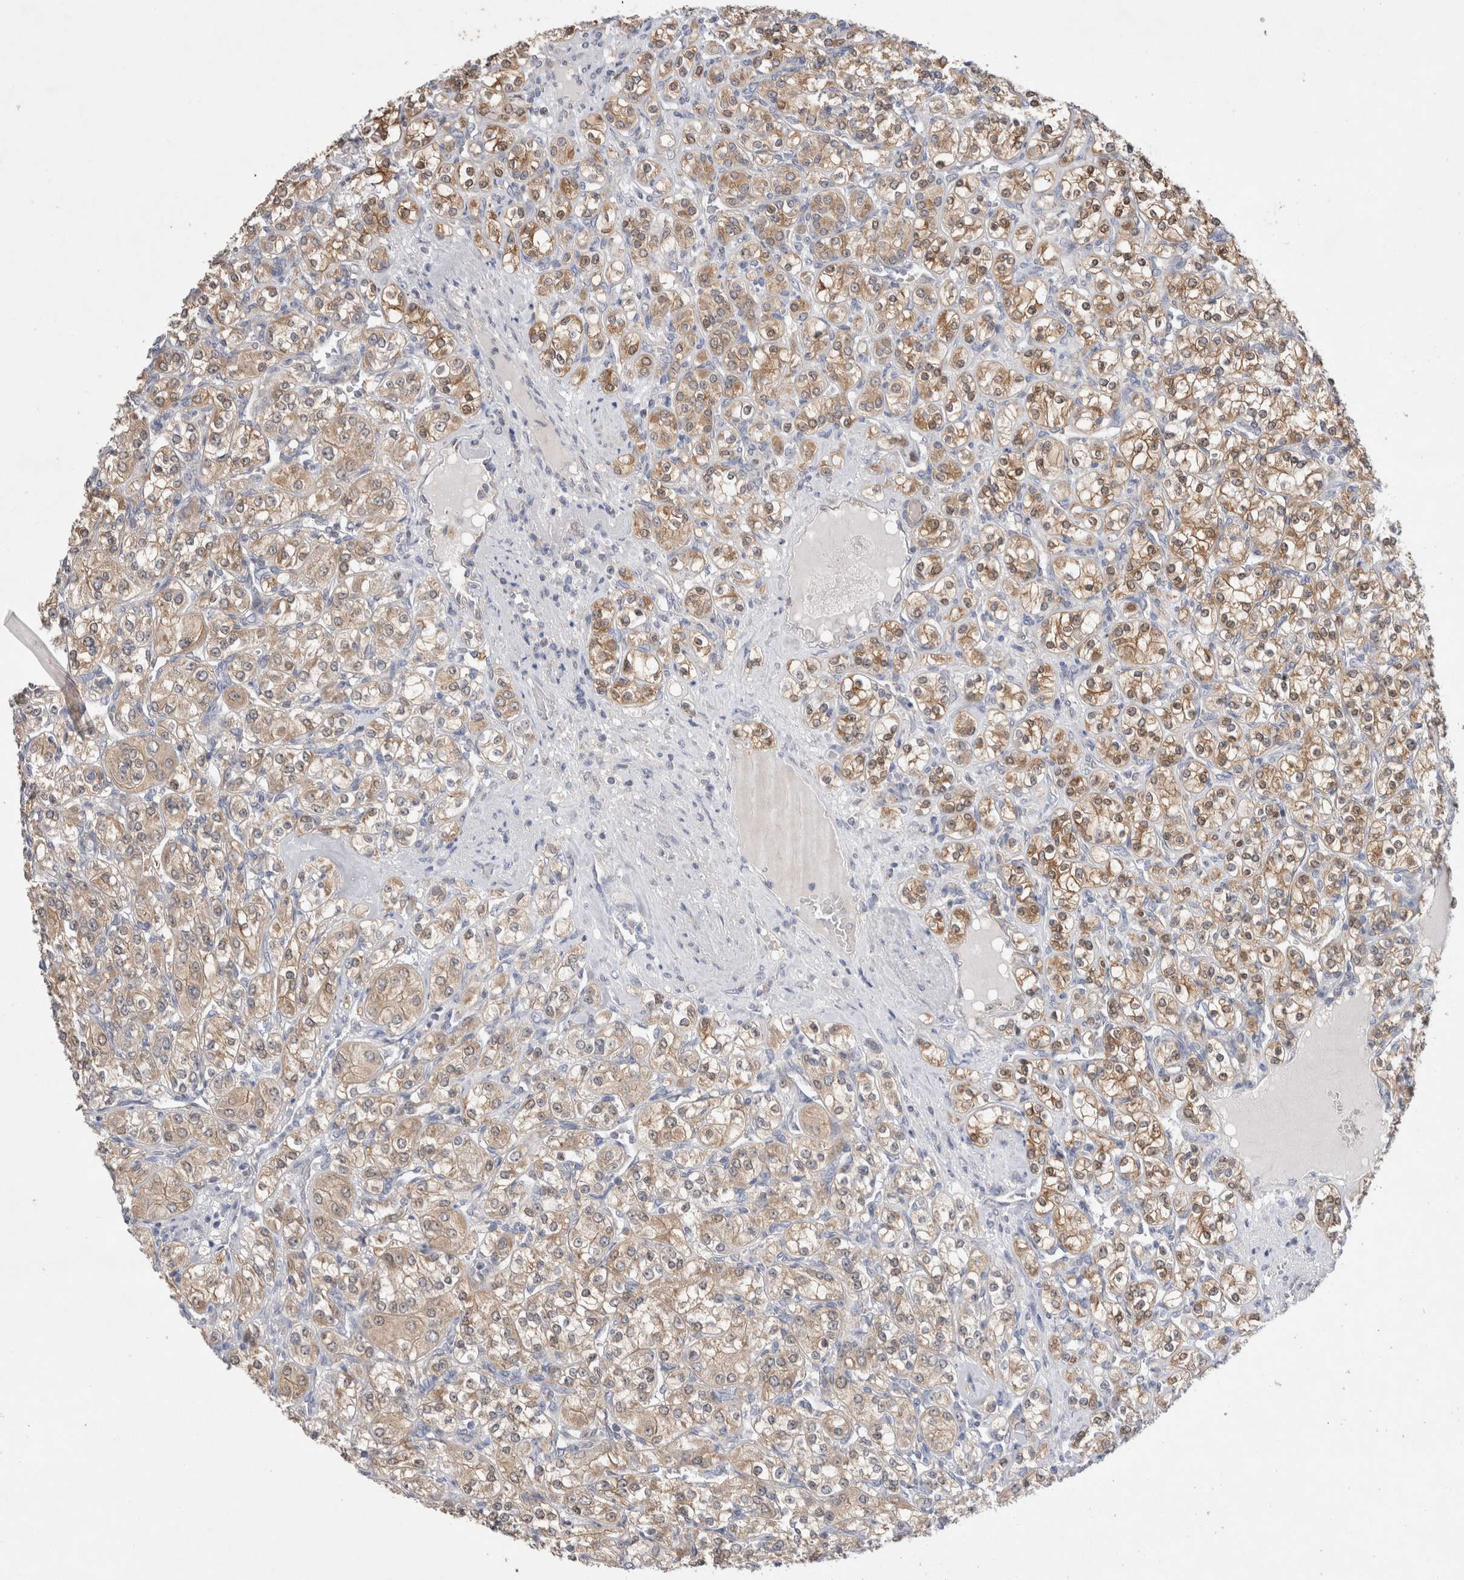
{"staining": {"intensity": "weak", "quantity": ">75%", "location": "cytoplasmic/membranous"}, "tissue": "renal cancer", "cell_type": "Tumor cells", "image_type": "cancer", "snomed": [{"axis": "morphology", "description": "Adenocarcinoma, NOS"}, {"axis": "topography", "description": "Kidney"}], "caption": "Protein expression analysis of human renal adenocarcinoma reveals weak cytoplasmic/membranous positivity in about >75% of tumor cells.", "gene": "IFT74", "patient": {"sex": "male", "age": 77}}